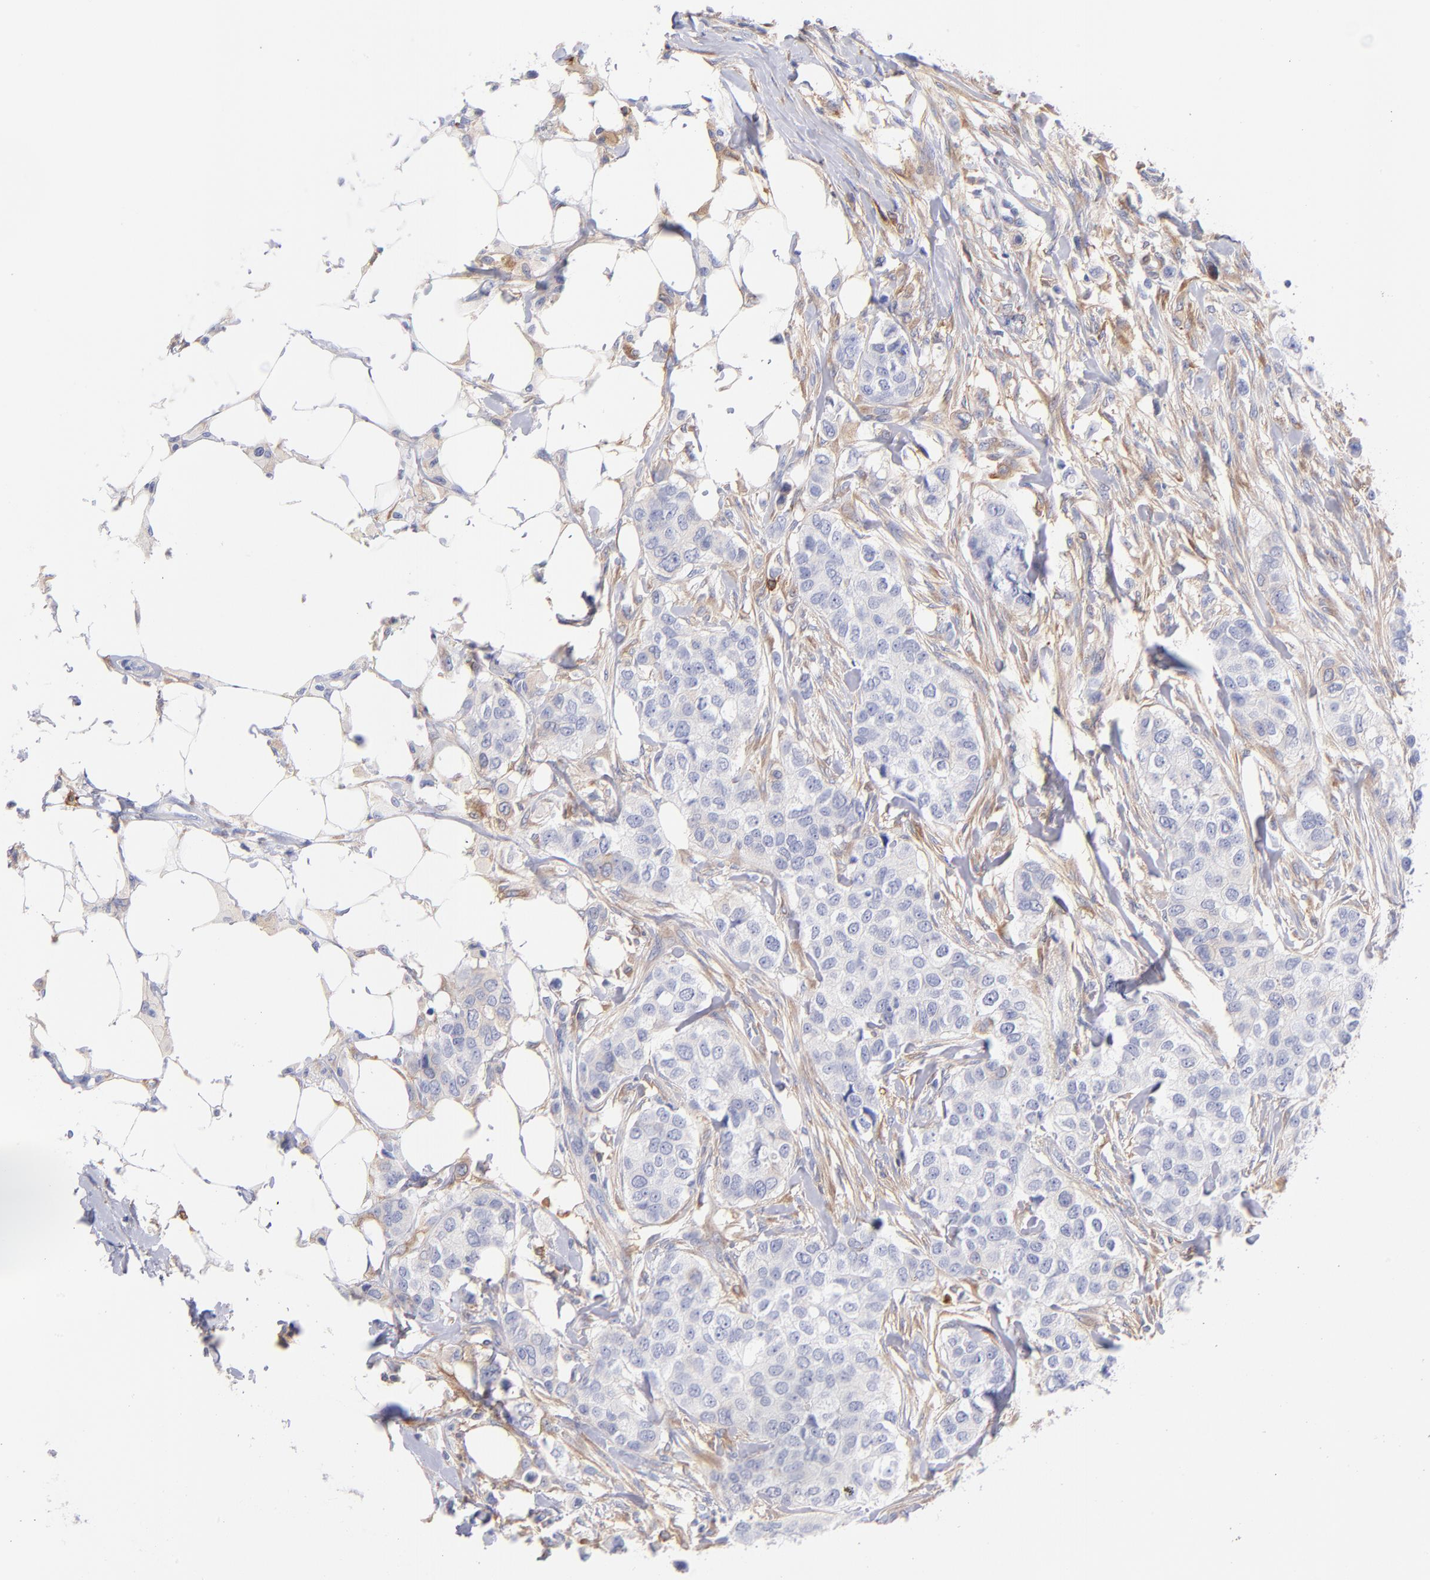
{"staining": {"intensity": "negative", "quantity": "none", "location": "none"}, "tissue": "breast cancer", "cell_type": "Tumor cells", "image_type": "cancer", "snomed": [{"axis": "morphology", "description": "Normal tissue, NOS"}, {"axis": "morphology", "description": "Duct carcinoma"}, {"axis": "topography", "description": "Breast"}], "caption": "Tumor cells show no significant protein staining in breast cancer (intraductal carcinoma). The staining is performed using DAB brown chromogen with nuclei counter-stained in using hematoxylin.", "gene": "PRKCA", "patient": {"sex": "female", "age": 49}}